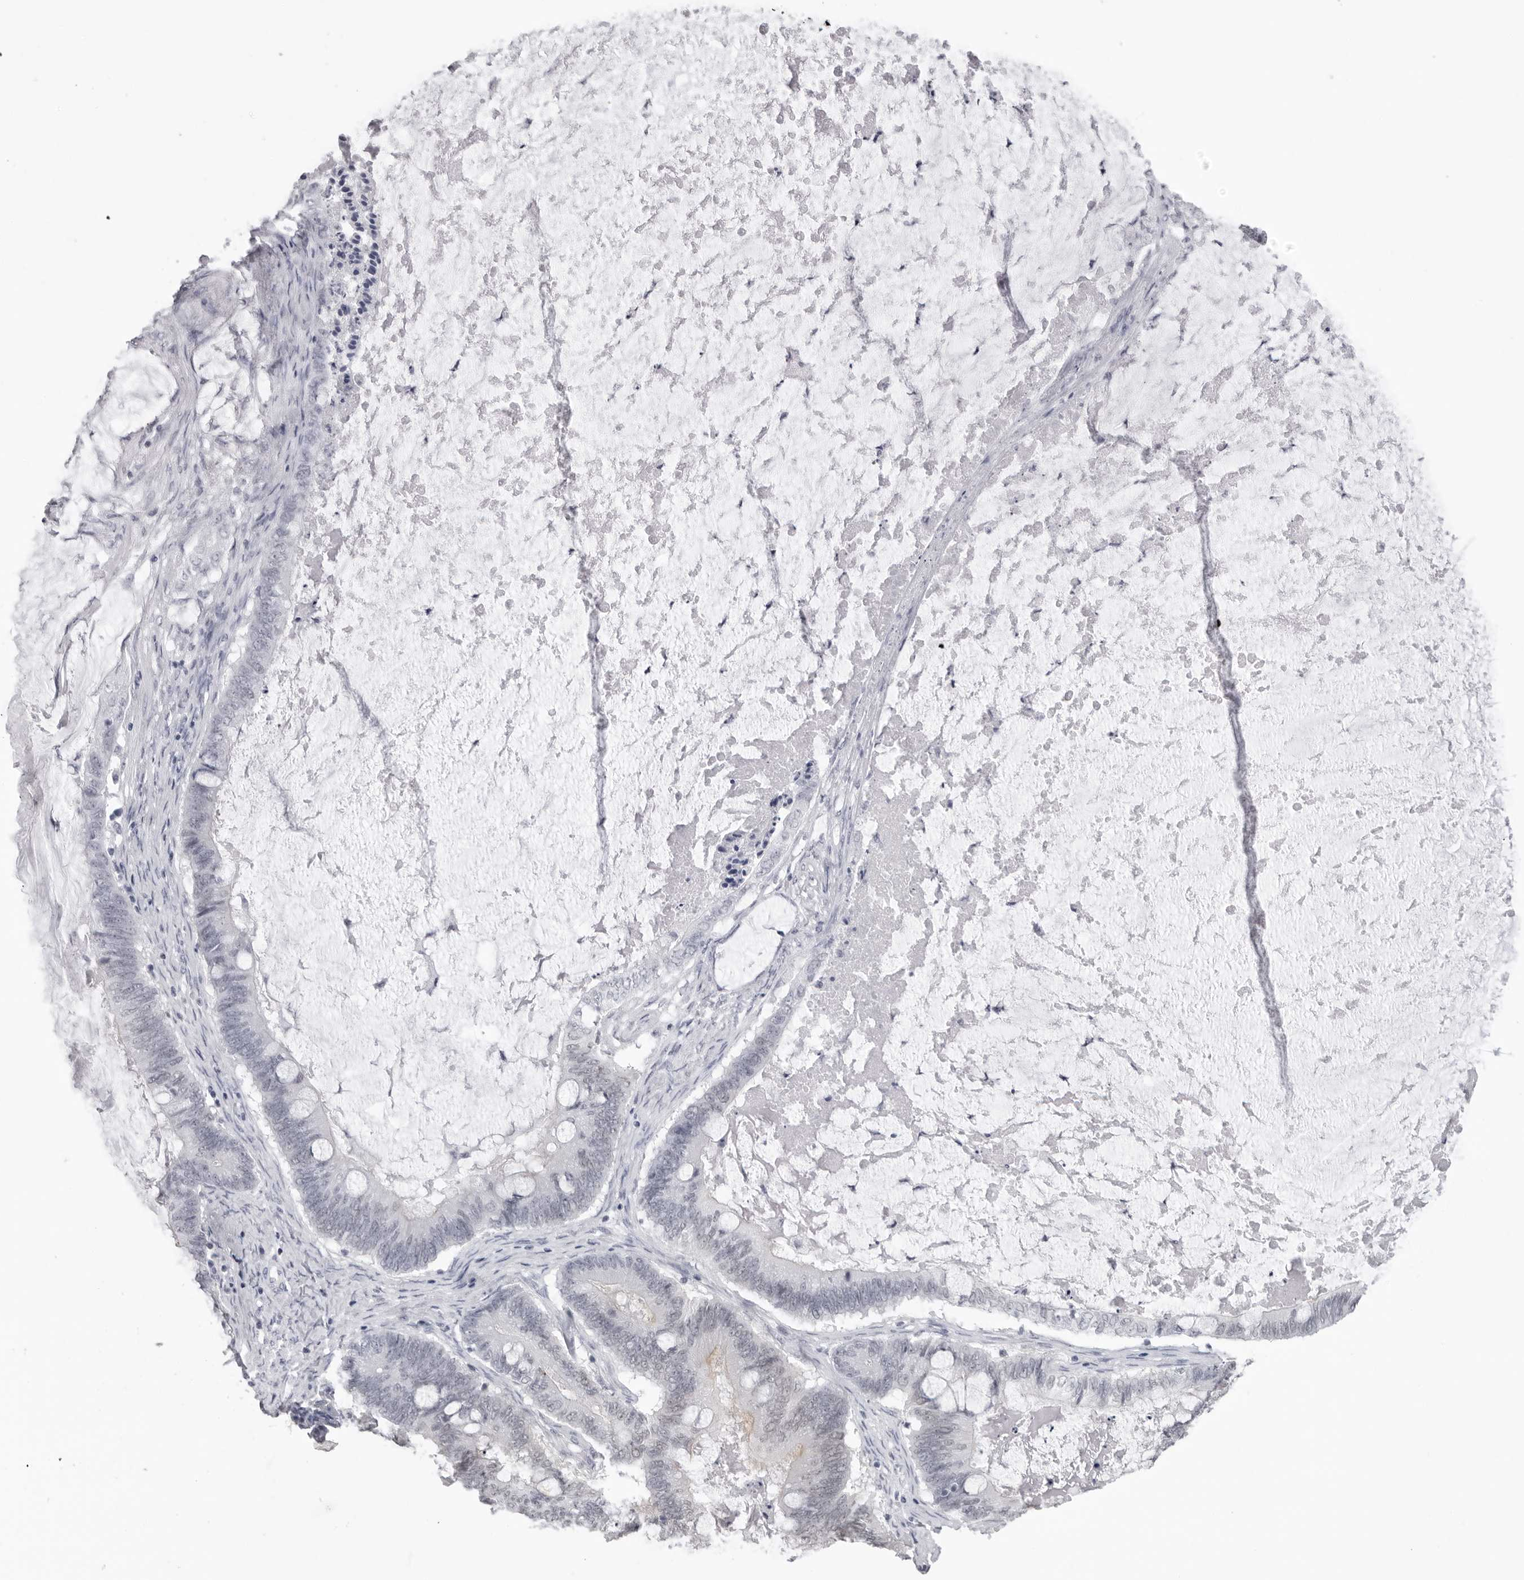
{"staining": {"intensity": "negative", "quantity": "none", "location": "none"}, "tissue": "ovarian cancer", "cell_type": "Tumor cells", "image_type": "cancer", "snomed": [{"axis": "morphology", "description": "Cystadenocarcinoma, mucinous, NOS"}, {"axis": "topography", "description": "Ovary"}], "caption": "An immunohistochemistry image of ovarian cancer (mucinous cystadenocarcinoma) is shown. There is no staining in tumor cells of ovarian cancer (mucinous cystadenocarcinoma).", "gene": "ESPN", "patient": {"sex": "female", "age": 61}}